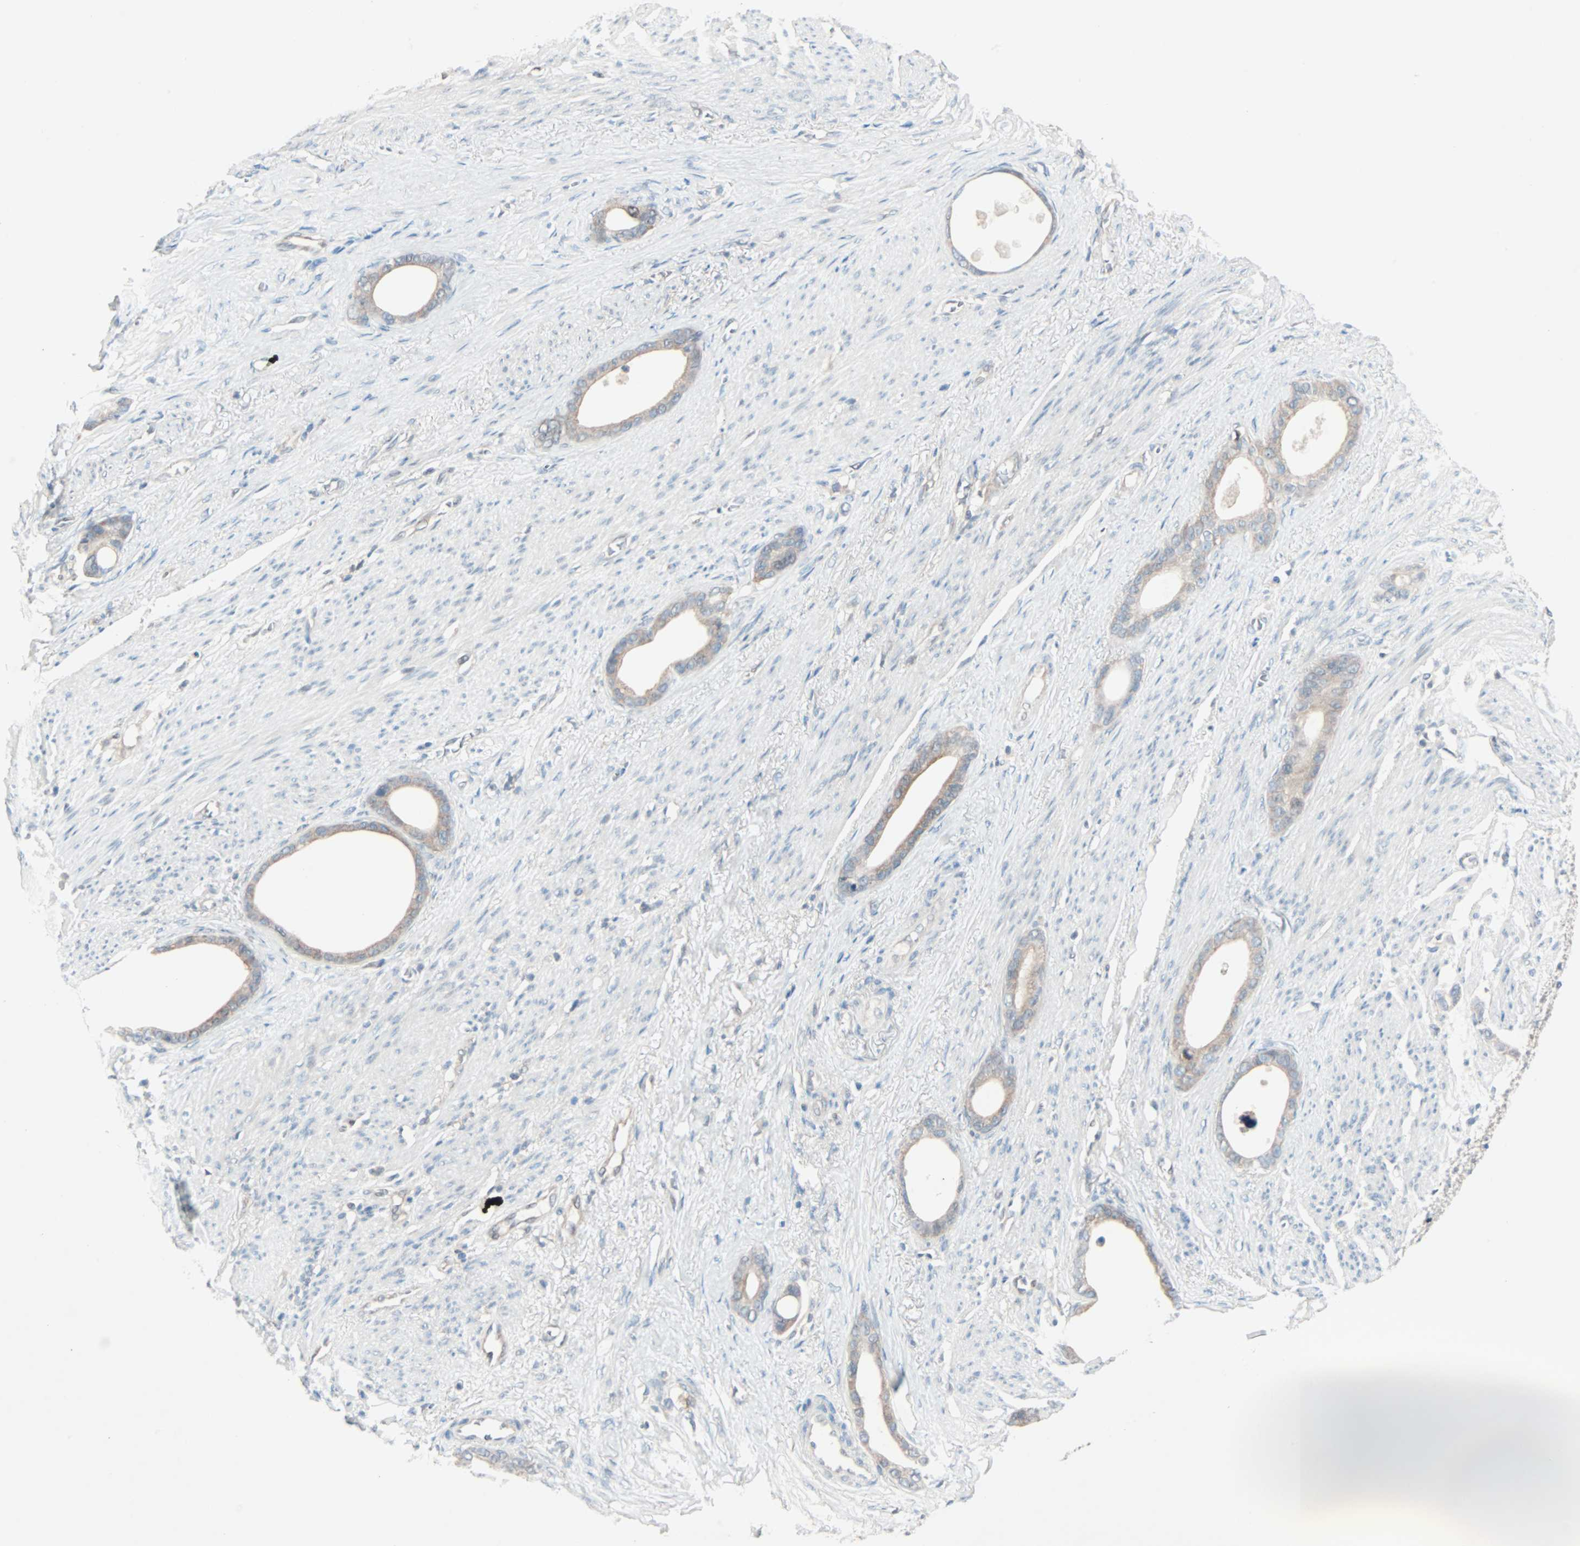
{"staining": {"intensity": "weak", "quantity": "25%-75%", "location": "cytoplasmic/membranous"}, "tissue": "stomach cancer", "cell_type": "Tumor cells", "image_type": "cancer", "snomed": [{"axis": "morphology", "description": "Adenocarcinoma, NOS"}, {"axis": "topography", "description": "Stomach"}], "caption": "This image shows immunohistochemistry staining of adenocarcinoma (stomach), with low weak cytoplasmic/membranous staining in approximately 25%-75% of tumor cells.", "gene": "SMIM8", "patient": {"sex": "female", "age": 75}}